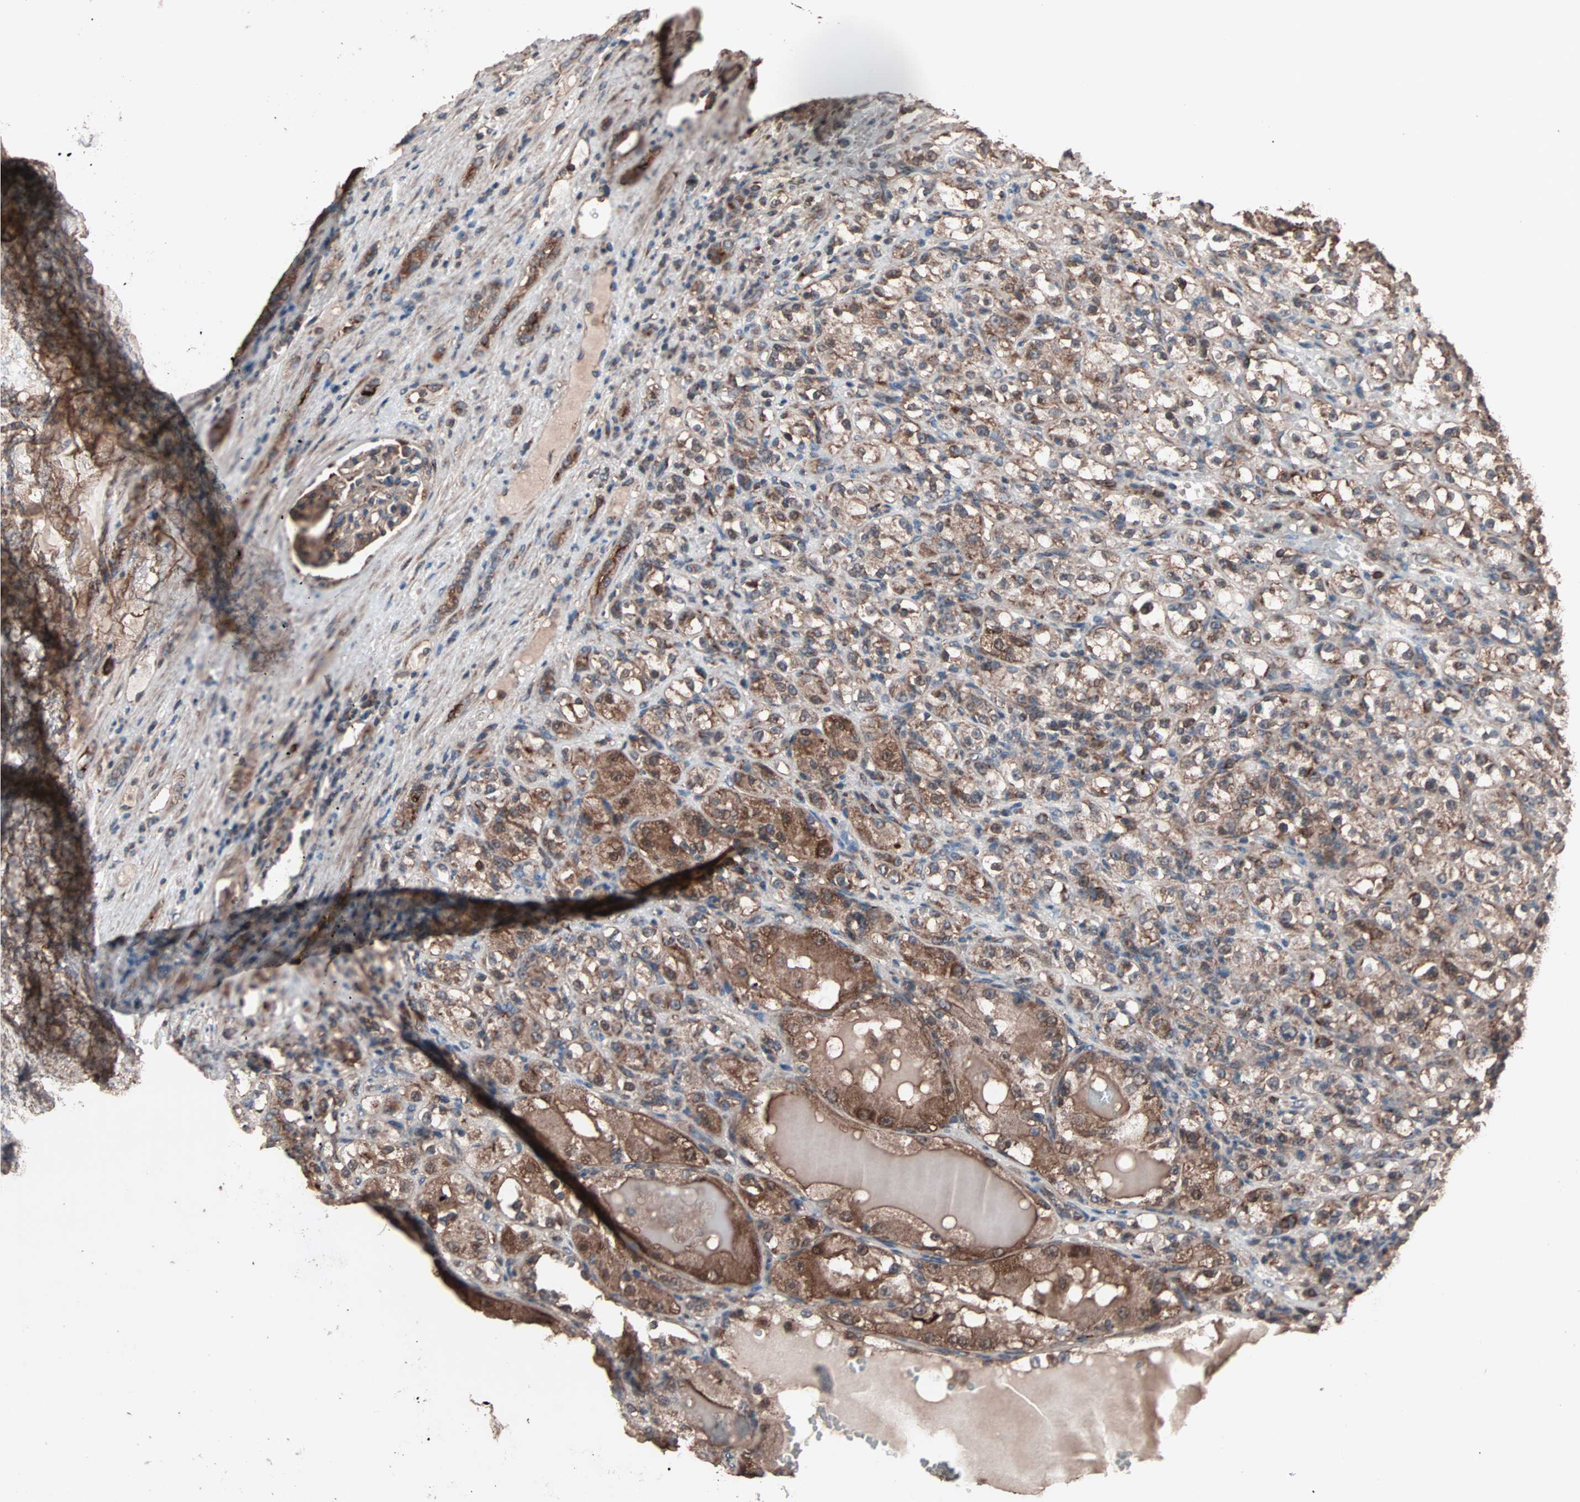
{"staining": {"intensity": "moderate", "quantity": ">75%", "location": "cytoplasmic/membranous"}, "tissue": "renal cancer", "cell_type": "Tumor cells", "image_type": "cancer", "snomed": [{"axis": "morphology", "description": "Normal tissue, NOS"}, {"axis": "morphology", "description": "Adenocarcinoma, NOS"}, {"axis": "topography", "description": "Kidney"}], "caption": "About >75% of tumor cells in renal cancer exhibit moderate cytoplasmic/membranous protein positivity as visualized by brown immunohistochemical staining.", "gene": "MRPL2", "patient": {"sex": "male", "age": 61}}